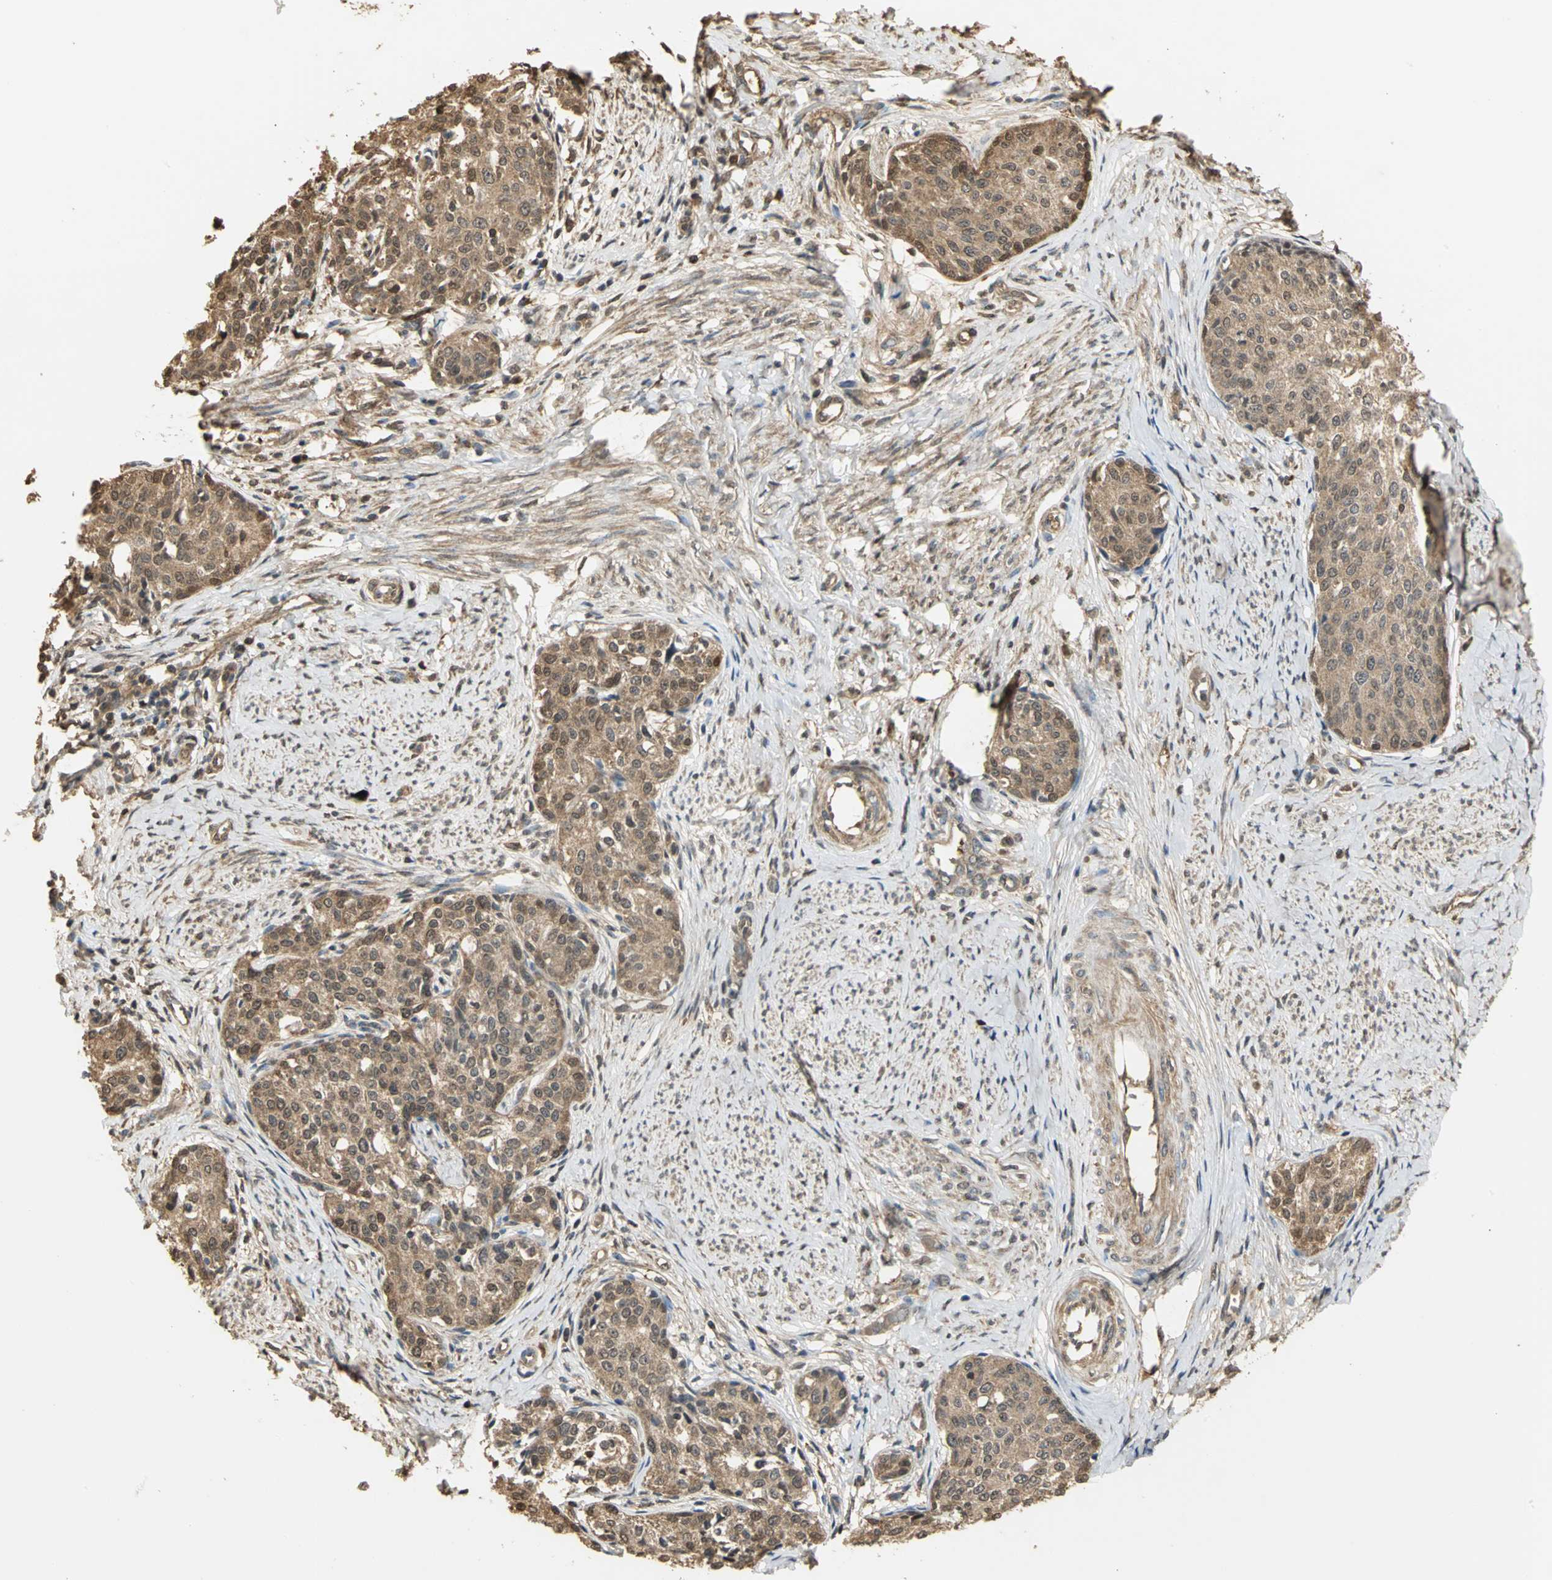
{"staining": {"intensity": "moderate", "quantity": ">75%", "location": "cytoplasmic/membranous,nuclear"}, "tissue": "cervical cancer", "cell_type": "Tumor cells", "image_type": "cancer", "snomed": [{"axis": "morphology", "description": "Squamous cell carcinoma, NOS"}, {"axis": "morphology", "description": "Adenocarcinoma, NOS"}, {"axis": "topography", "description": "Cervix"}], "caption": "Protein expression by IHC exhibits moderate cytoplasmic/membranous and nuclear staining in about >75% of tumor cells in cervical adenocarcinoma.", "gene": "PARK7", "patient": {"sex": "female", "age": 52}}